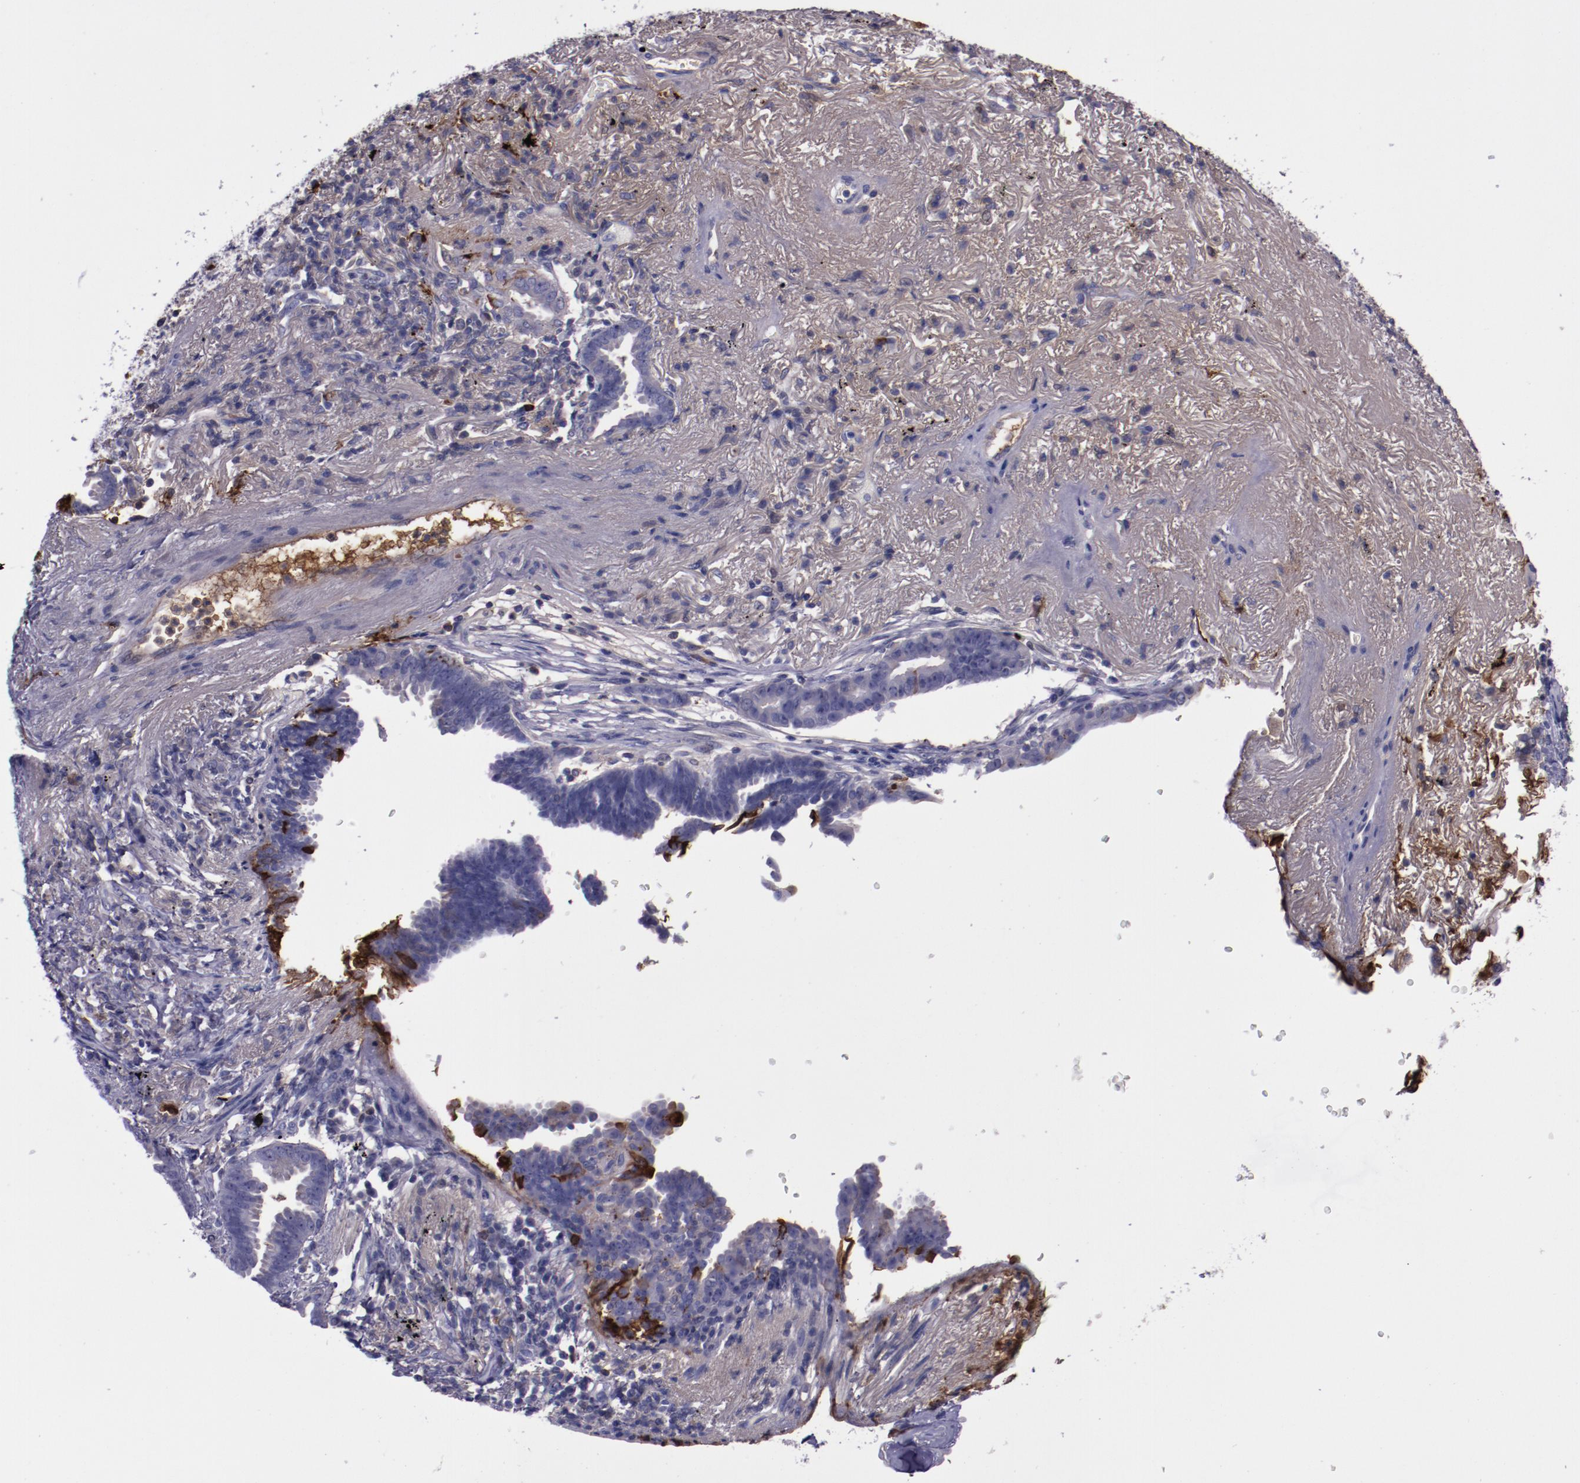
{"staining": {"intensity": "strong", "quantity": "<25%", "location": "cytoplasmic/membranous"}, "tissue": "lung cancer", "cell_type": "Tumor cells", "image_type": "cancer", "snomed": [{"axis": "morphology", "description": "Adenocarcinoma, NOS"}, {"axis": "topography", "description": "Lung"}], "caption": "Immunohistochemistry (IHC) of lung cancer (adenocarcinoma) displays medium levels of strong cytoplasmic/membranous staining in about <25% of tumor cells. Nuclei are stained in blue.", "gene": "APOH", "patient": {"sex": "female", "age": 64}}